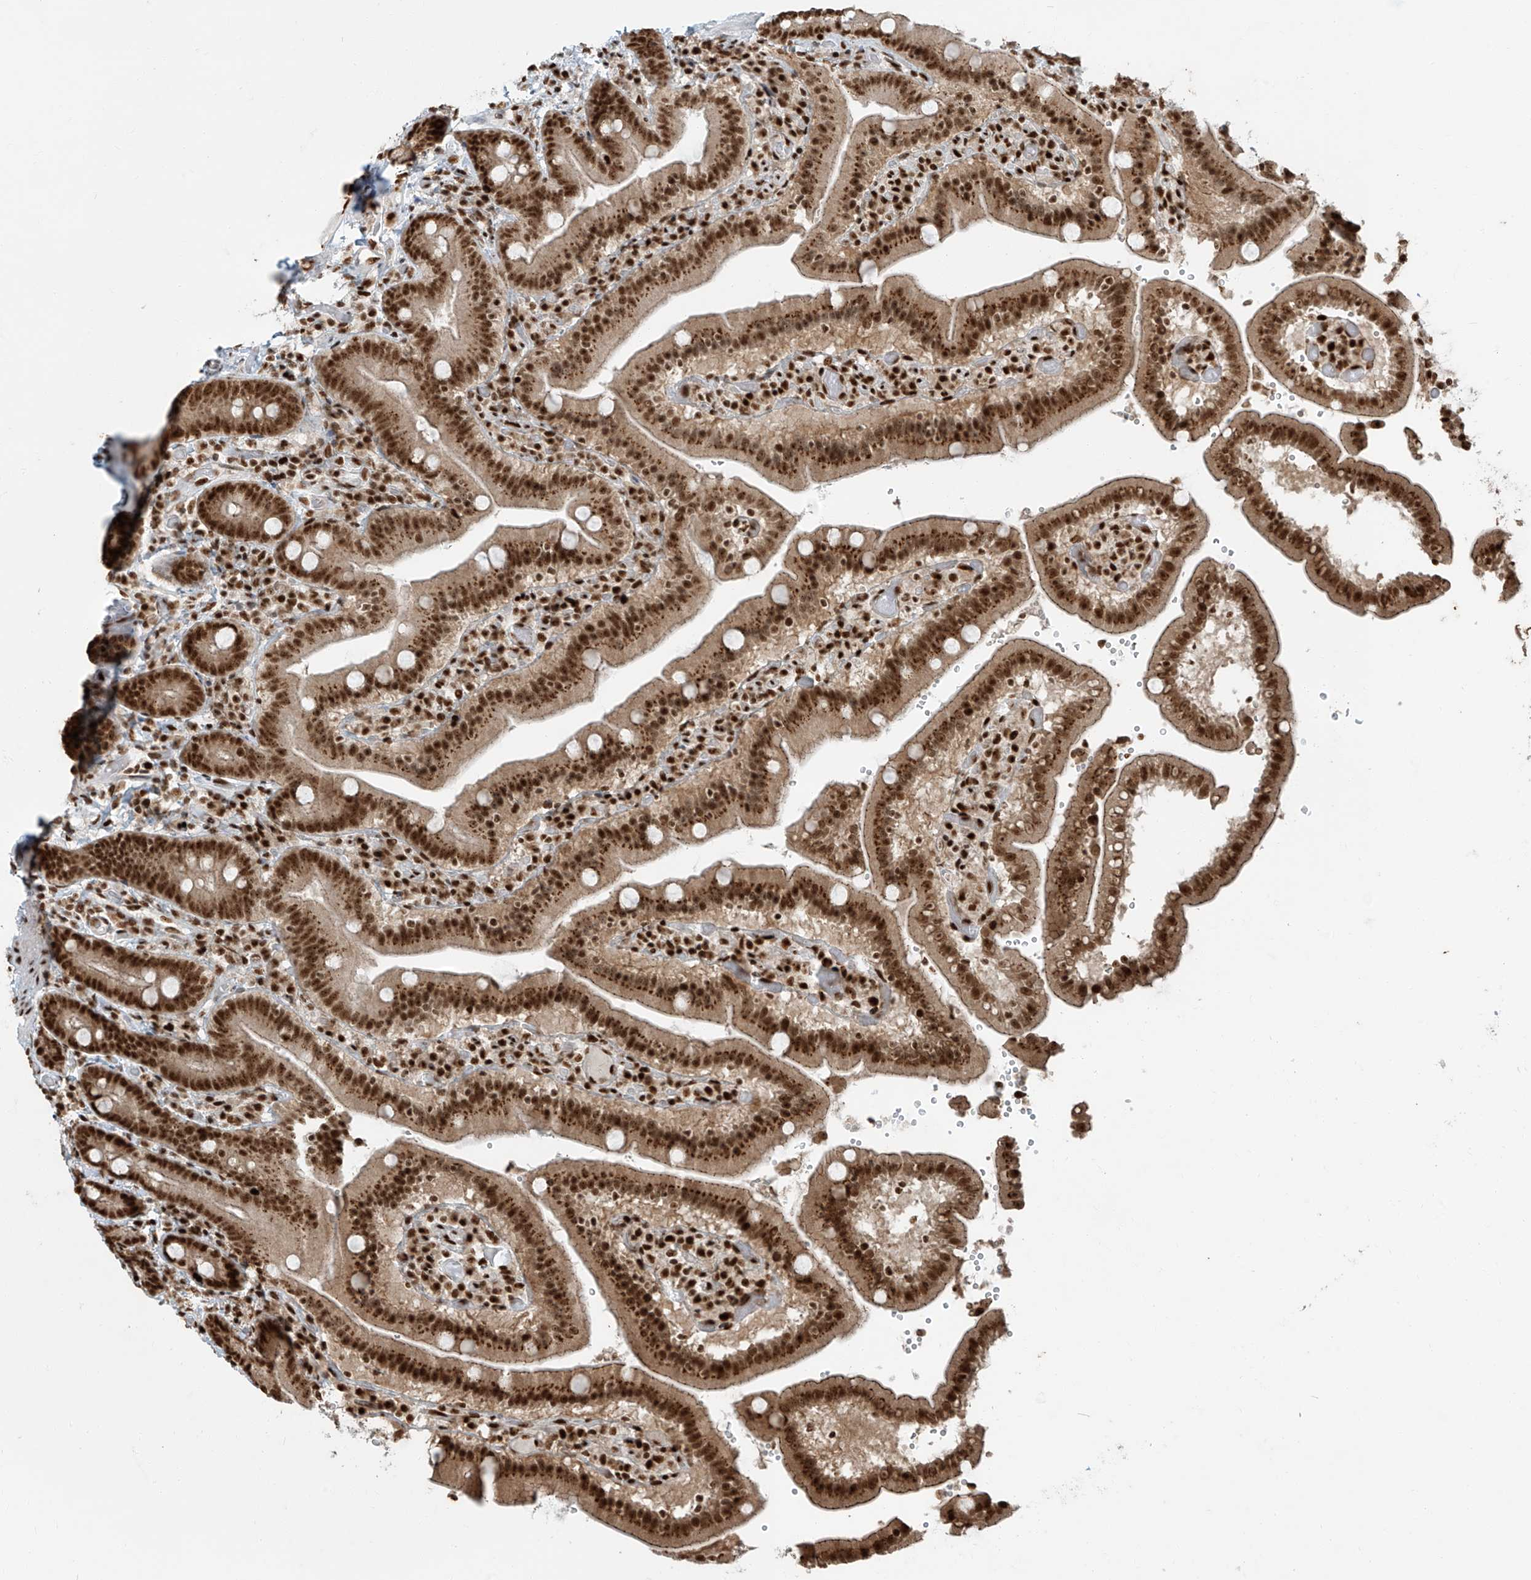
{"staining": {"intensity": "strong", "quantity": ">75%", "location": "cytoplasmic/membranous,nuclear"}, "tissue": "duodenum", "cell_type": "Glandular cells", "image_type": "normal", "snomed": [{"axis": "morphology", "description": "Normal tissue, NOS"}, {"axis": "topography", "description": "Duodenum"}], "caption": "Immunohistochemistry (IHC) staining of unremarkable duodenum, which displays high levels of strong cytoplasmic/membranous,nuclear positivity in about >75% of glandular cells indicating strong cytoplasmic/membranous,nuclear protein expression. The staining was performed using DAB (3,3'-diaminobenzidine) (brown) for protein detection and nuclei were counterstained in hematoxylin (blue).", "gene": "FAM193B", "patient": {"sex": "female", "age": 62}}